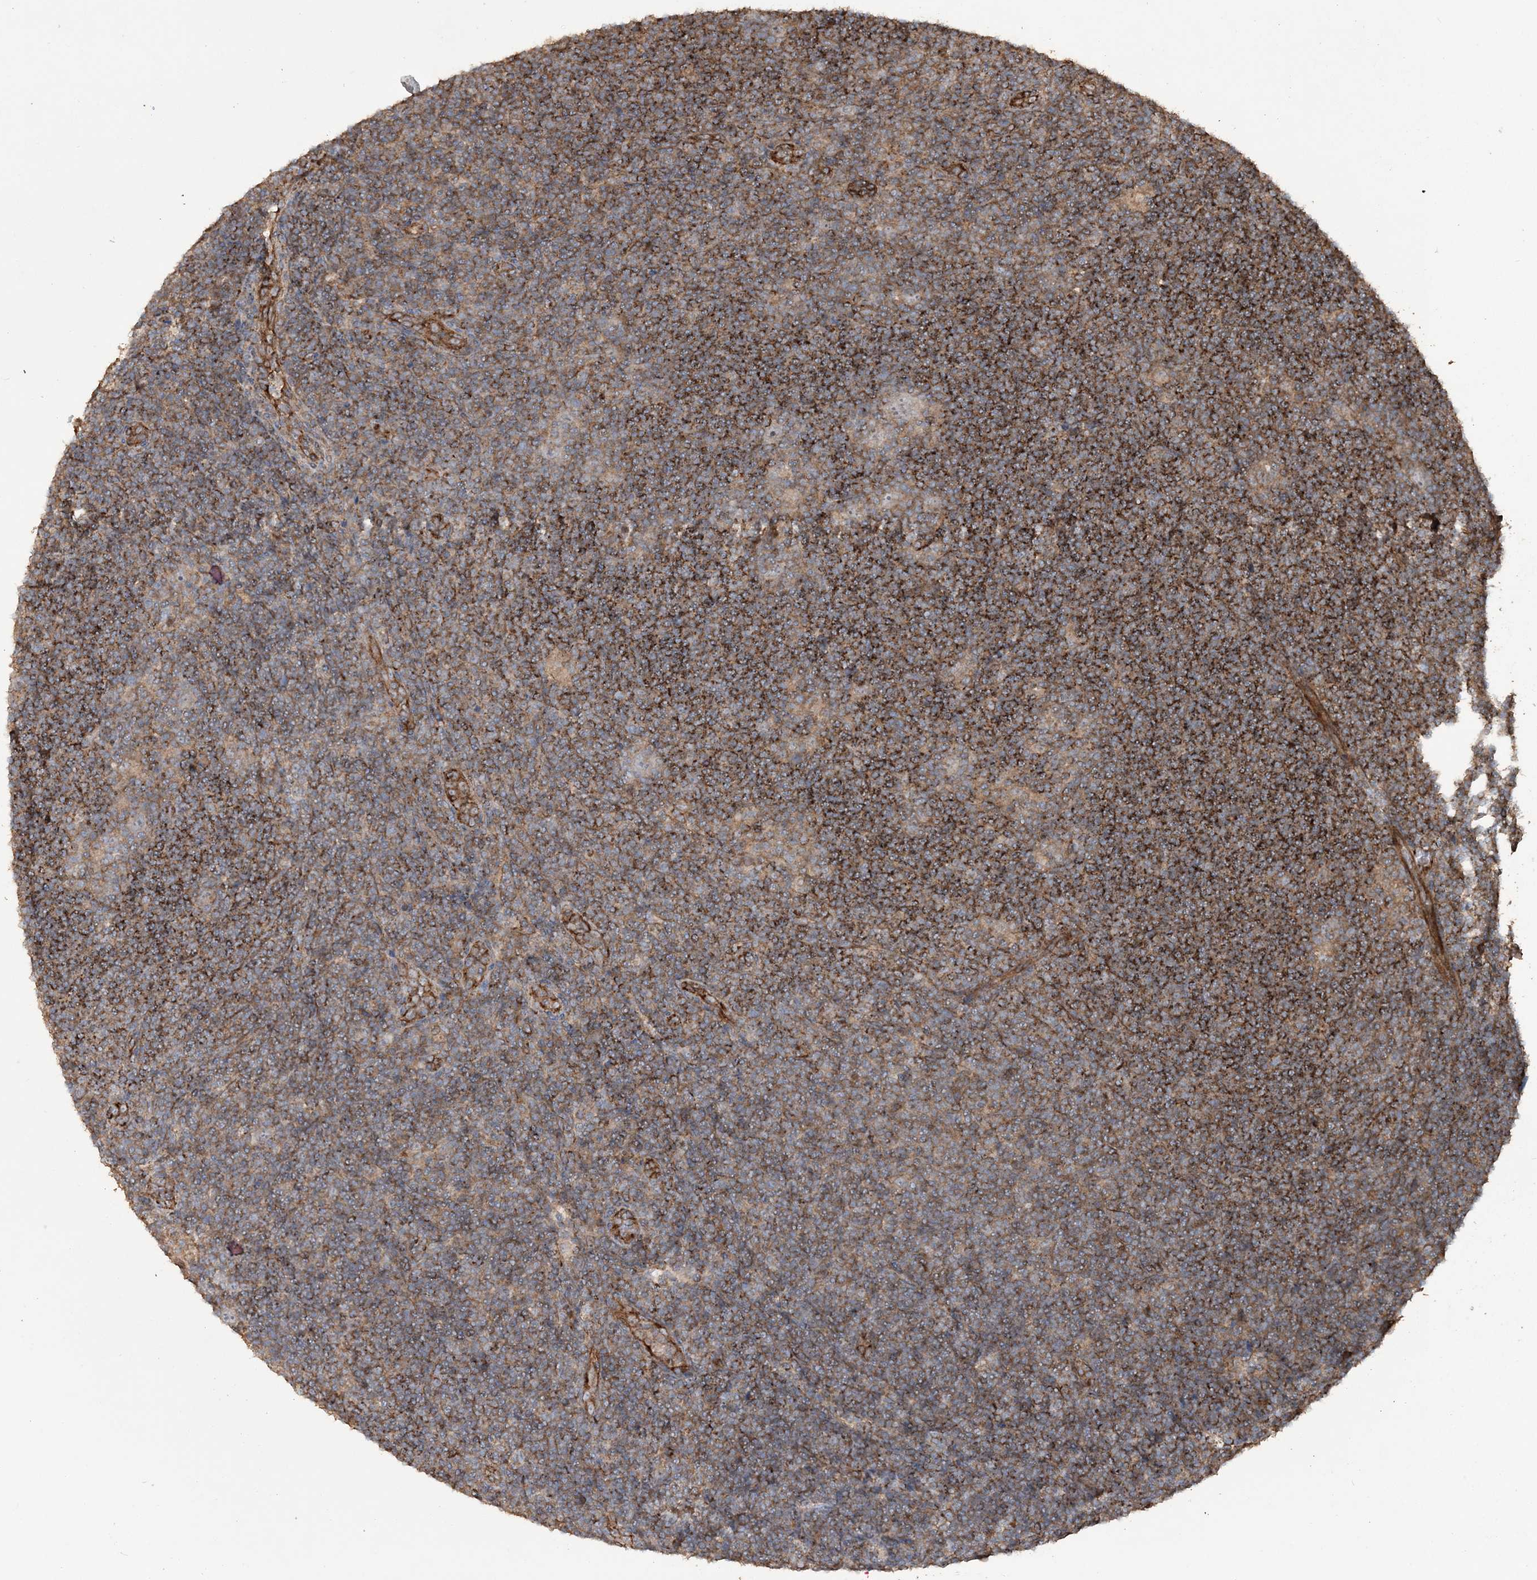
{"staining": {"intensity": "weak", "quantity": "<25%", "location": "cytoplasmic/membranous"}, "tissue": "lymphoma", "cell_type": "Tumor cells", "image_type": "cancer", "snomed": [{"axis": "morphology", "description": "Hodgkin's disease, NOS"}, {"axis": "topography", "description": "Lymph node"}], "caption": "Lymphoma was stained to show a protein in brown. There is no significant staining in tumor cells. (Immunohistochemistry, brightfield microscopy, high magnification).", "gene": "TTC7A", "patient": {"sex": "female", "age": 57}}